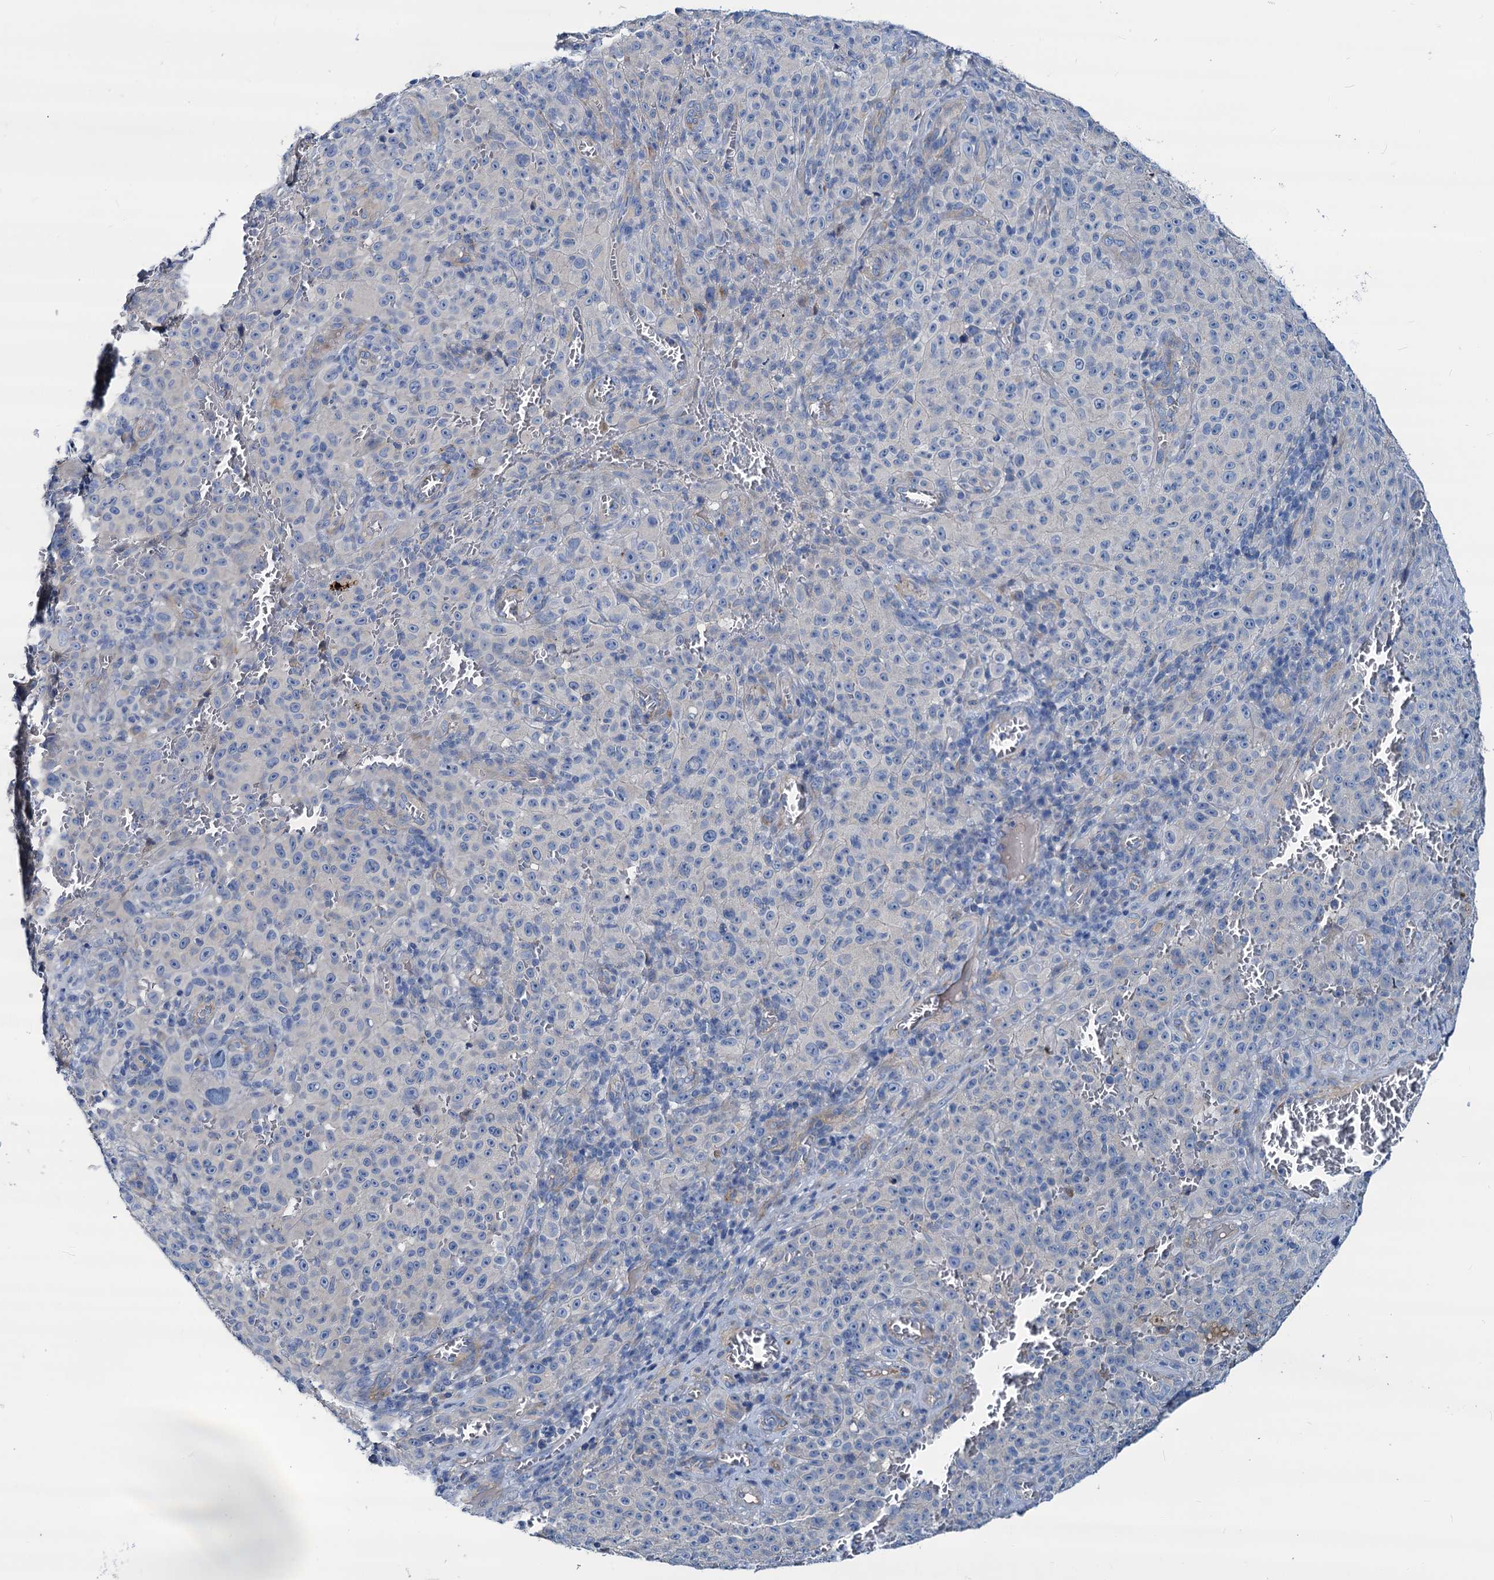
{"staining": {"intensity": "negative", "quantity": "none", "location": "none"}, "tissue": "melanoma", "cell_type": "Tumor cells", "image_type": "cancer", "snomed": [{"axis": "morphology", "description": "Malignant melanoma, NOS"}, {"axis": "topography", "description": "Skin"}], "caption": "A high-resolution micrograph shows IHC staining of malignant melanoma, which demonstrates no significant expression in tumor cells.", "gene": "DYDC2", "patient": {"sex": "female", "age": 82}}